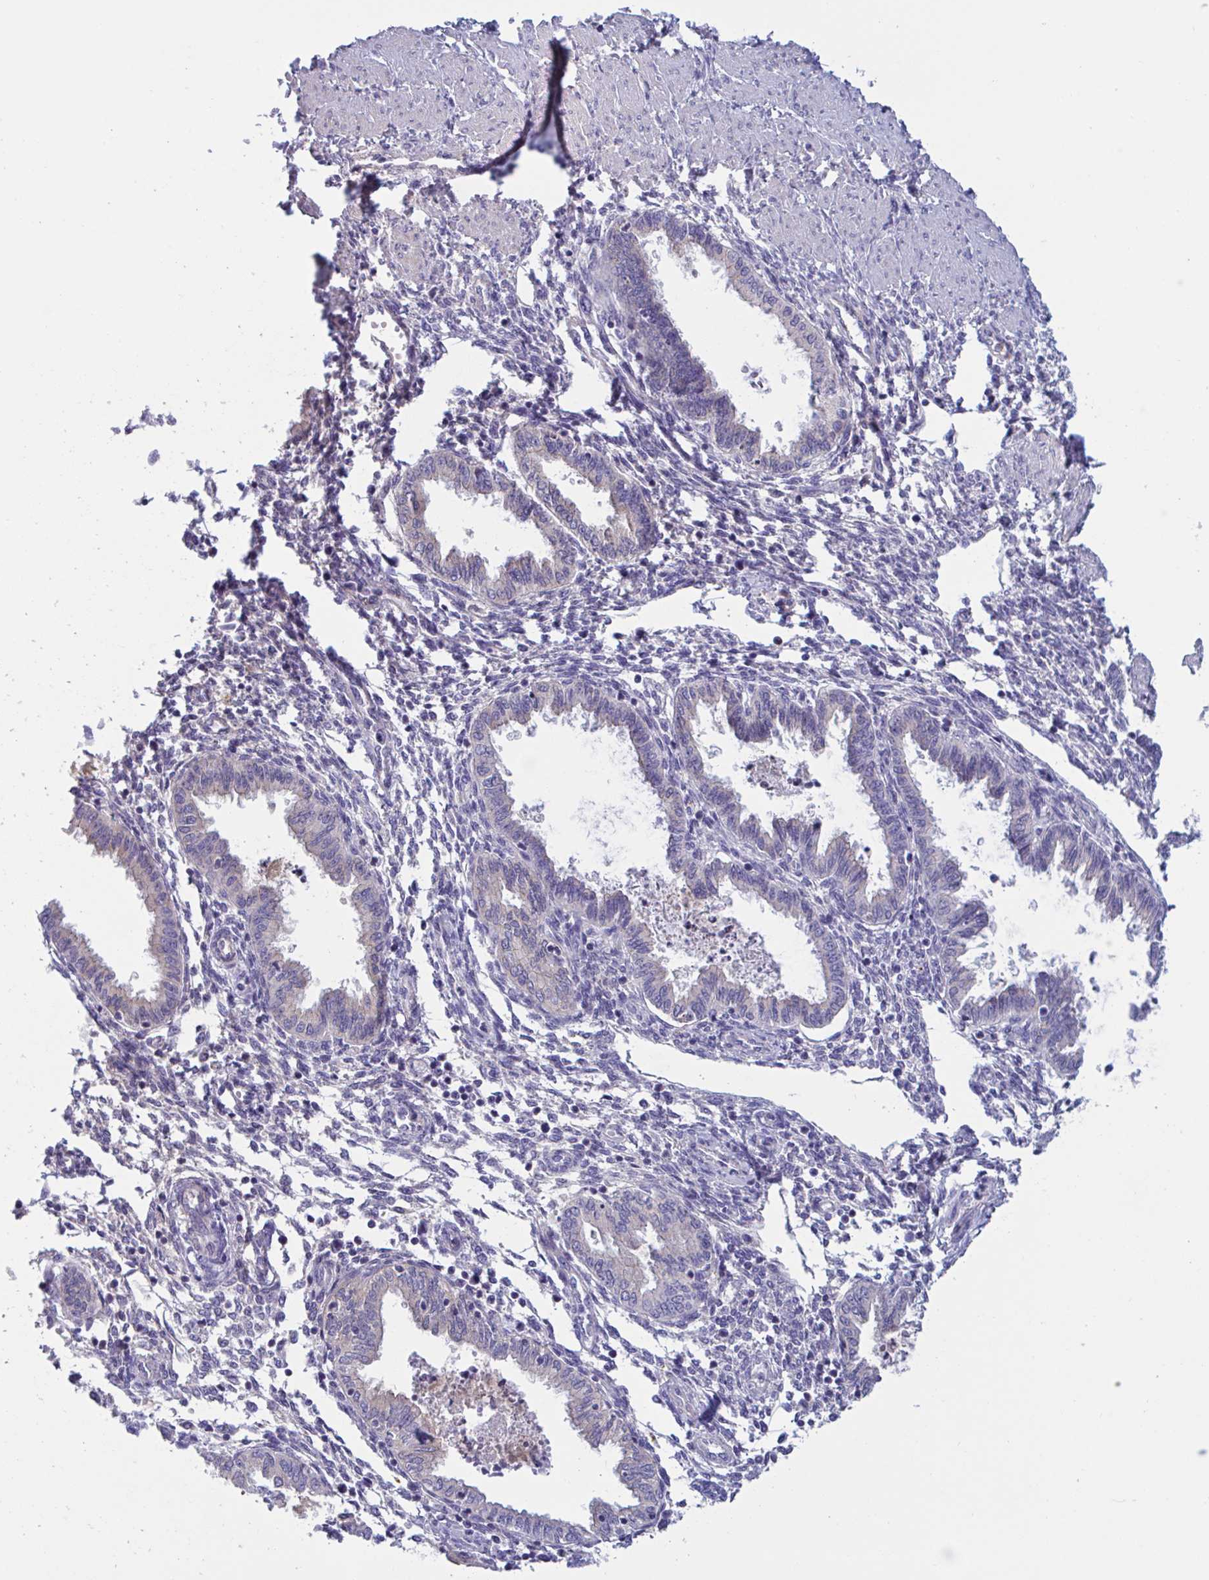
{"staining": {"intensity": "negative", "quantity": "none", "location": "none"}, "tissue": "endometrium", "cell_type": "Cells in endometrial stroma", "image_type": "normal", "snomed": [{"axis": "morphology", "description": "Normal tissue, NOS"}, {"axis": "topography", "description": "Endometrium"}], "caption": "This is an immunohistochemistry photomicrograph of unremarkable human endometrium. There is no staining in cells in endometrial stroma.", "gene": "MS4A14", "patient": {"sex": "female", "age": 33}}